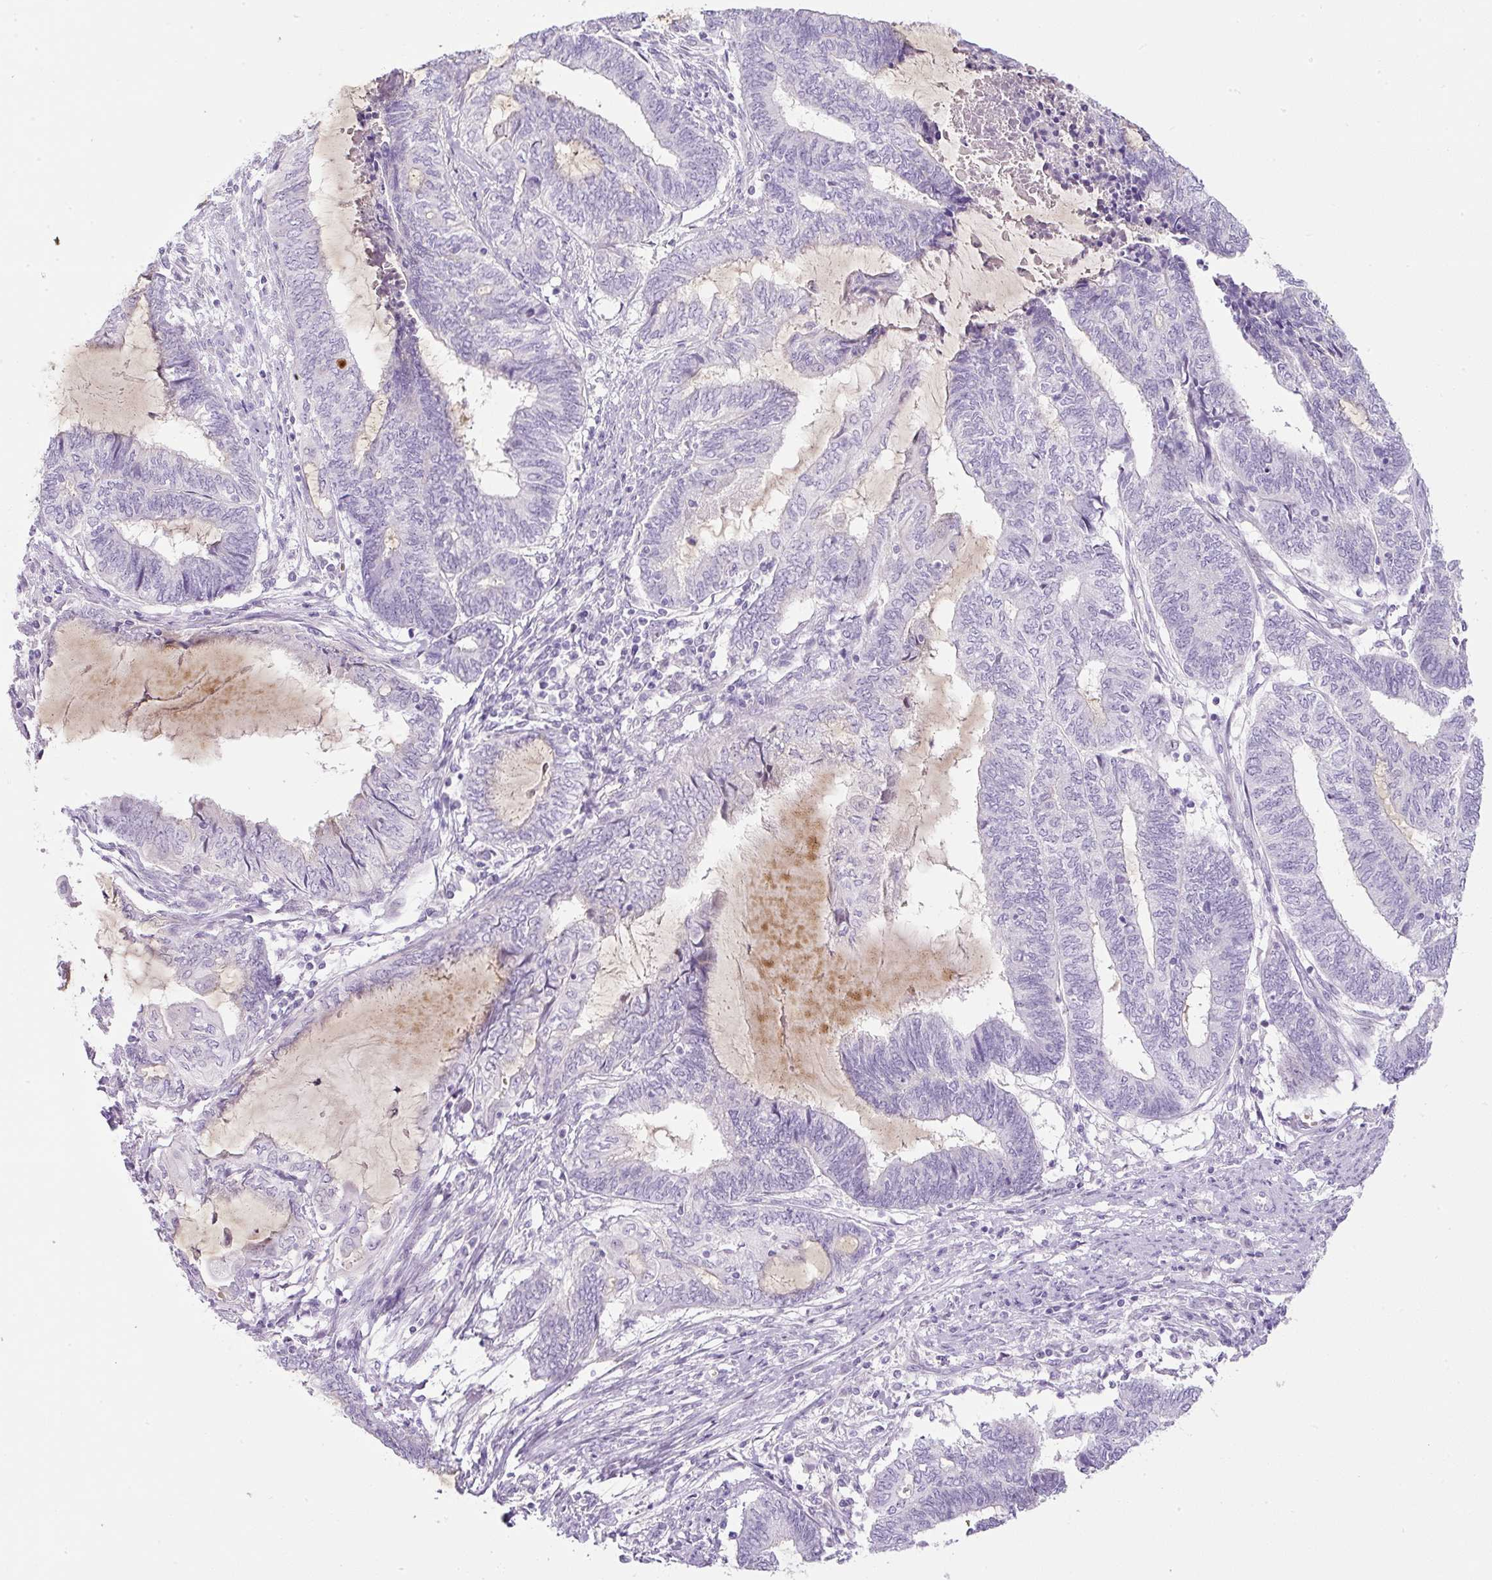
{"staining": {"intensity": "negative", "quantity": "none", "location": "none"}, "tissue": "endometrial cancer", "cell_type": "Tumor cells", "image_type": "cancer", "snomed": [{"axis": "morphology", "description": "Adenocarcinoma, NOS"}, {"axis": "topography", "description": "Uterus"}, {"axis": "topography", "description": "Endometrium"}], "caption": "The immunohistochemistry histopathology image has no significant staining in tumor cells of adenocarcinoma (endometrial) tissue.", "gene": "FGFBP3", "patient": {"sex": "female", "age": 70}}